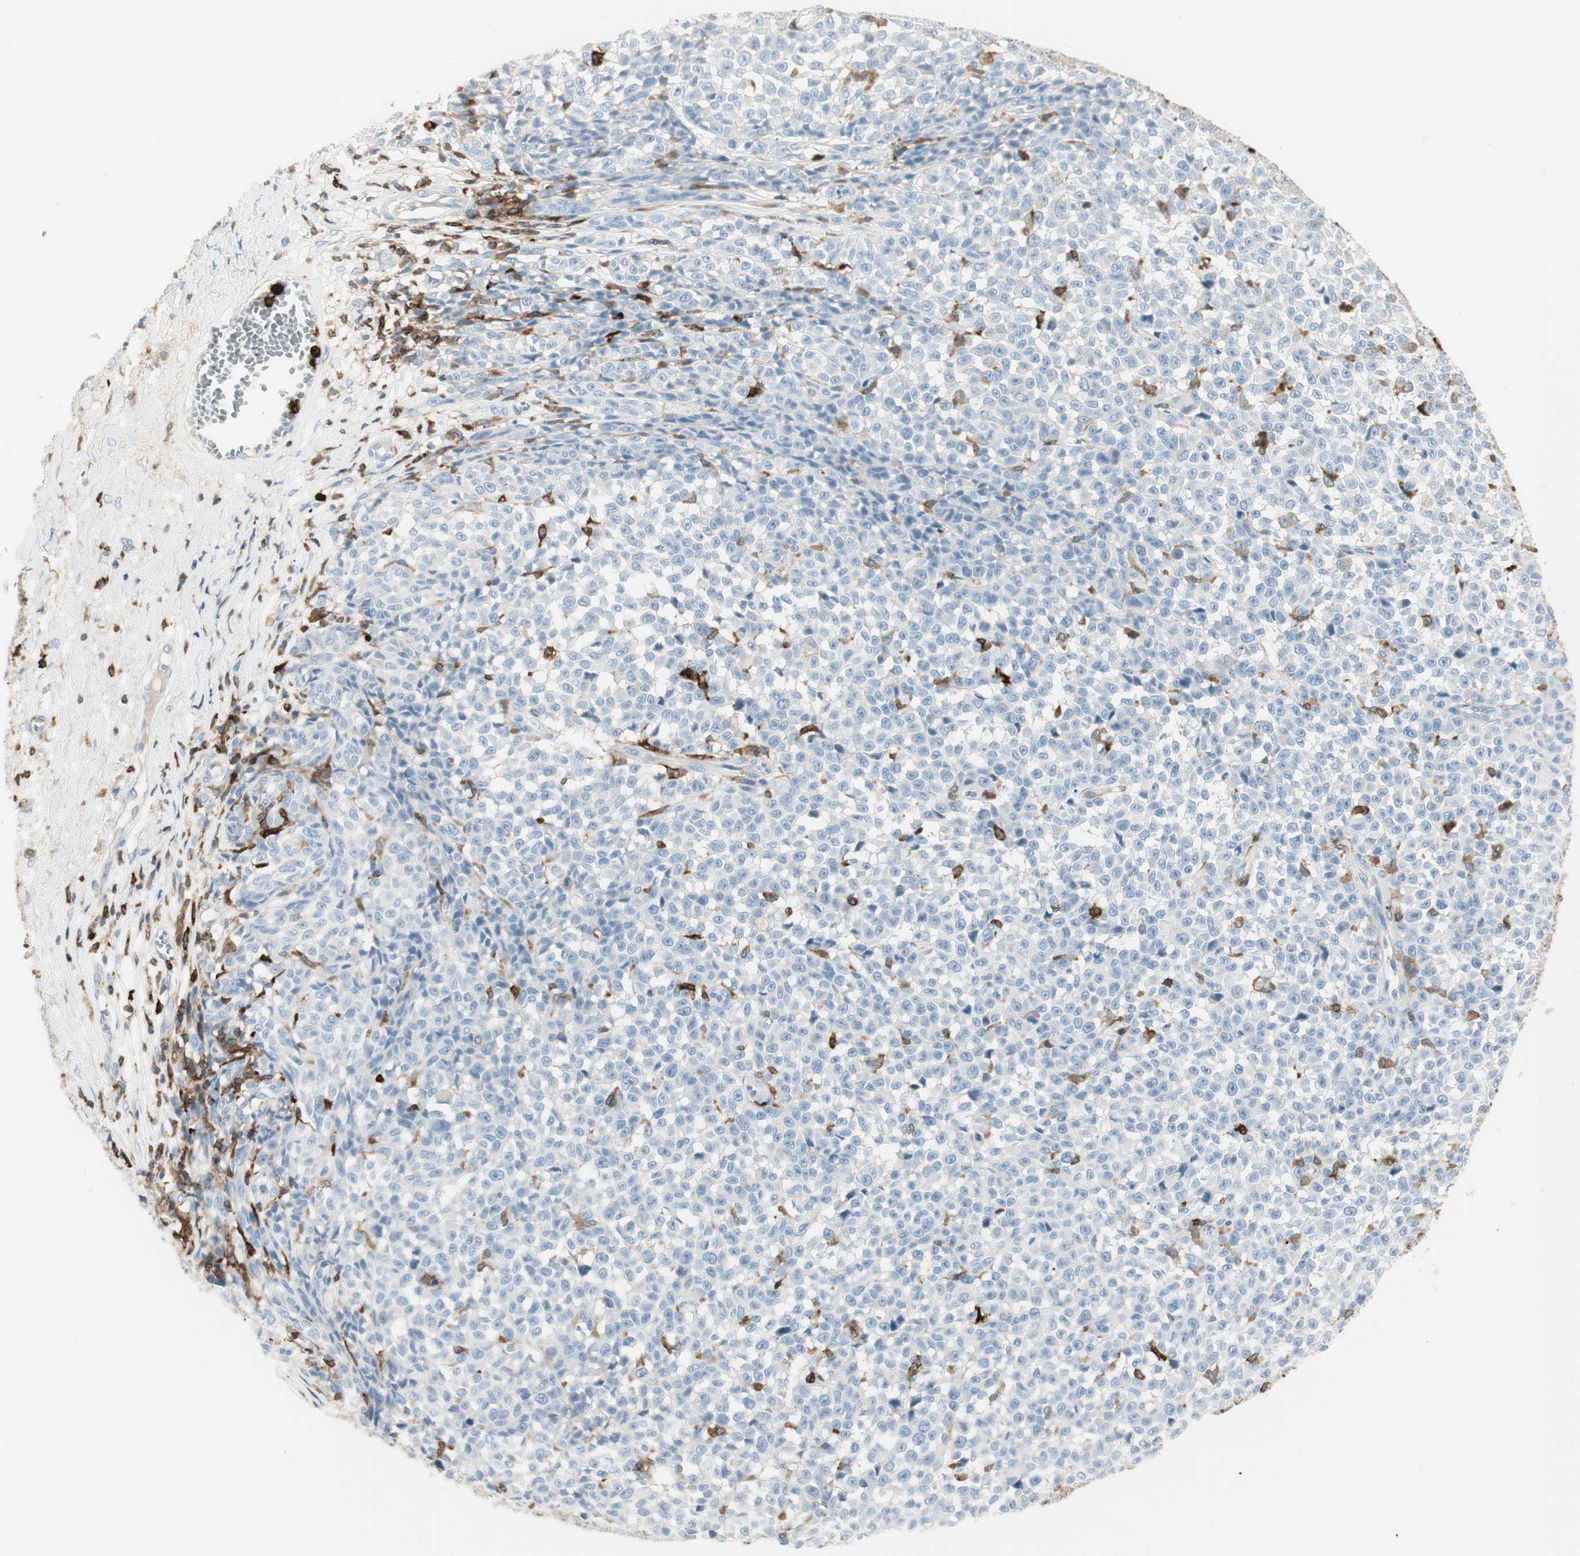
{"staining": {"intensity": "negative", "quantity": "none", "location": "none"}, "tissue": "melanoma", "cell_type": "Tumor cells", "image_type": "cancer", "snomed": [{"axis": "morphology", "description": "Malignant melanoma, NOS"}, {"axis": "topography", "description": "Skin"}], "caption": "A photomicrograph of human melanoma is negative for staining in tumor cells.", "gene": "ITGB2", "patient": {"sex": "female", "age": 82}}